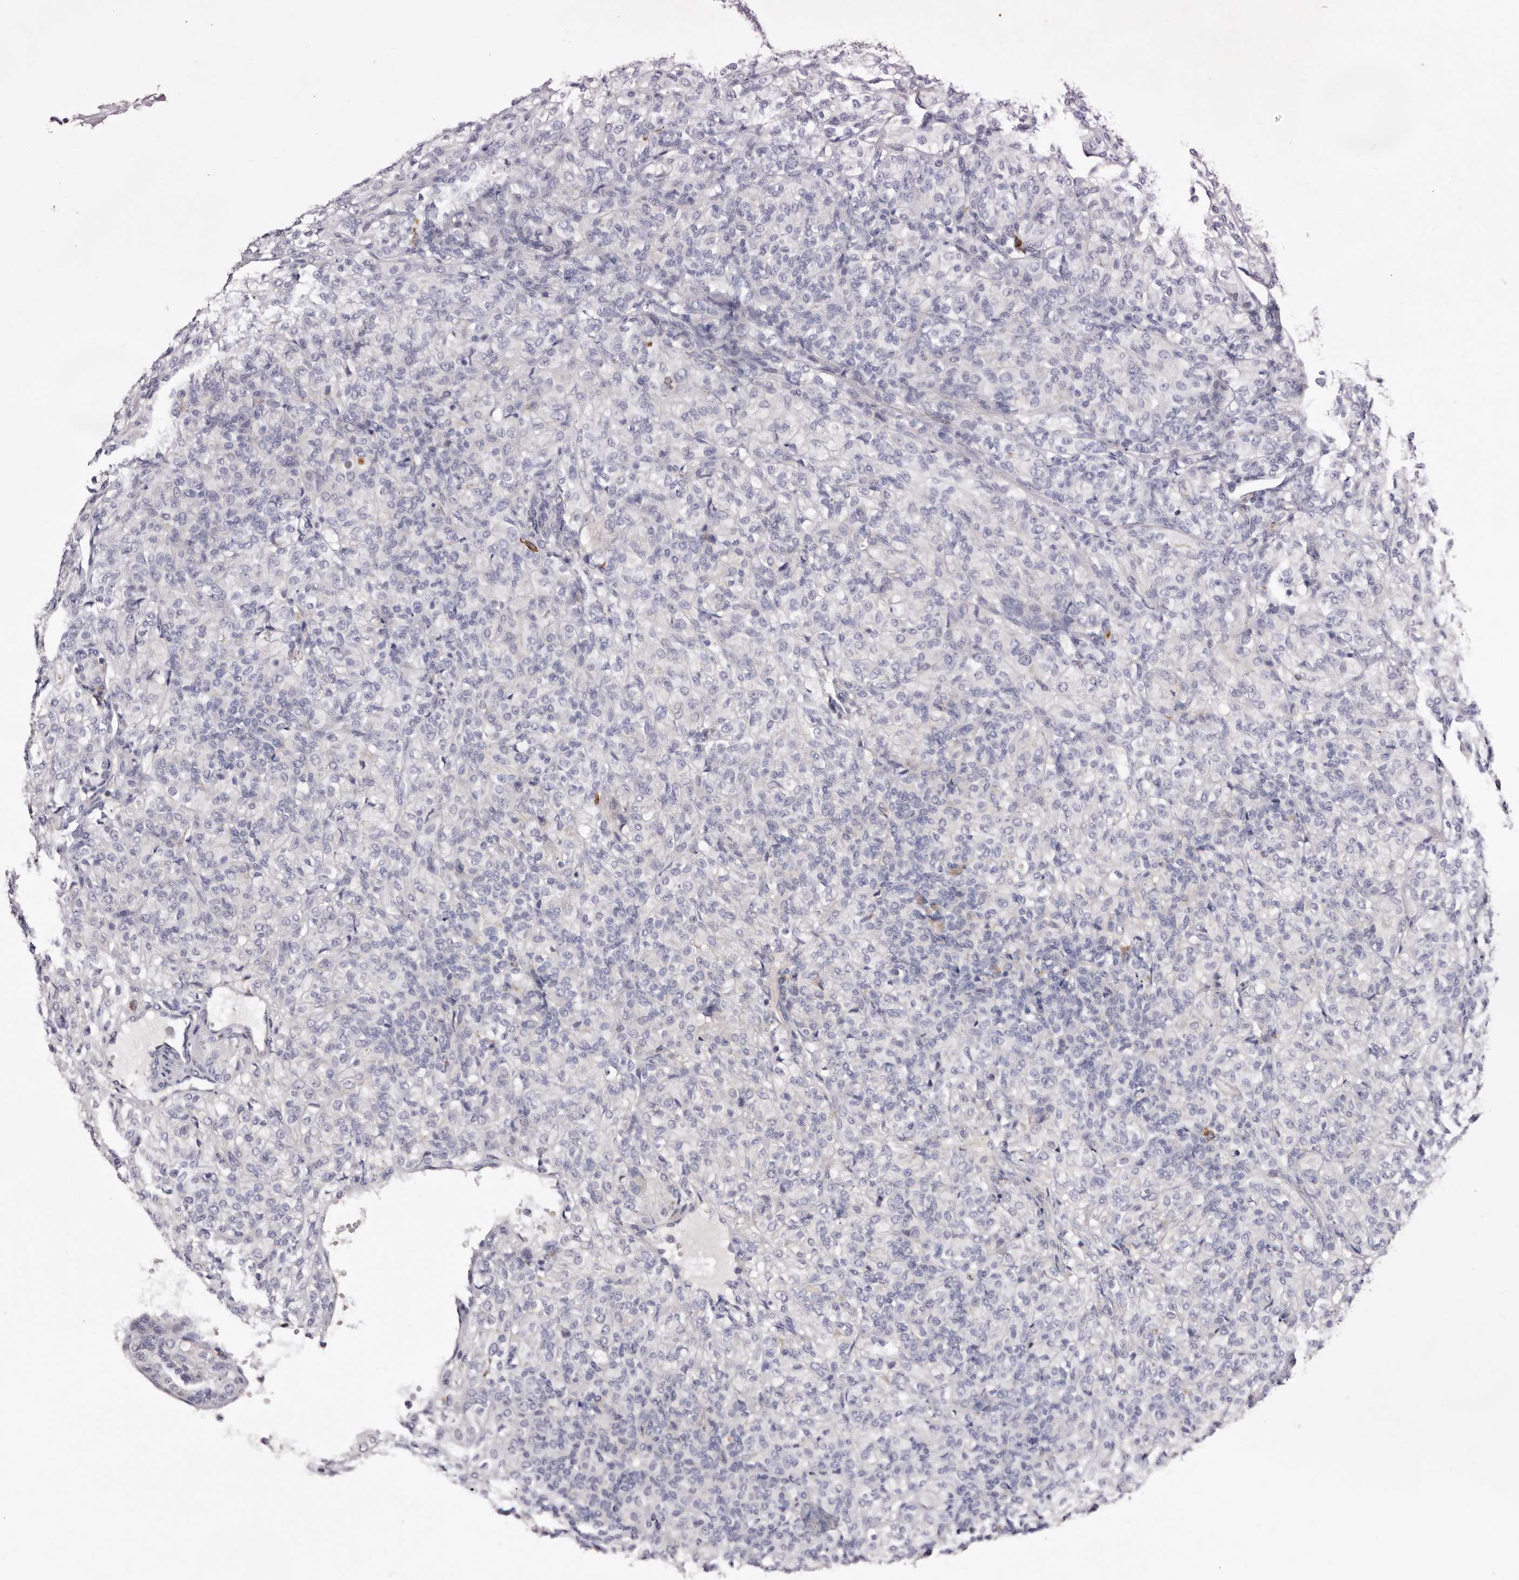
{"staining": {"intensity": "negative", "quantity": "none", "location": "none"}, "tissue": "renal cancer", "cell_type": "Tumor cells", "image_type": "cancer", "snomed": [{"axis": "morphology", "description": "Adenocarcinoma, NOS"}, {"axis": "topography", "description": "Kidney"}], "caption": "This is an IHC histopathology image of human adenocarcinoma (renal). There is no positivity in tumor cells.", "gene": "S1PR5", "patient": {"sex": "male", "age": 77}}